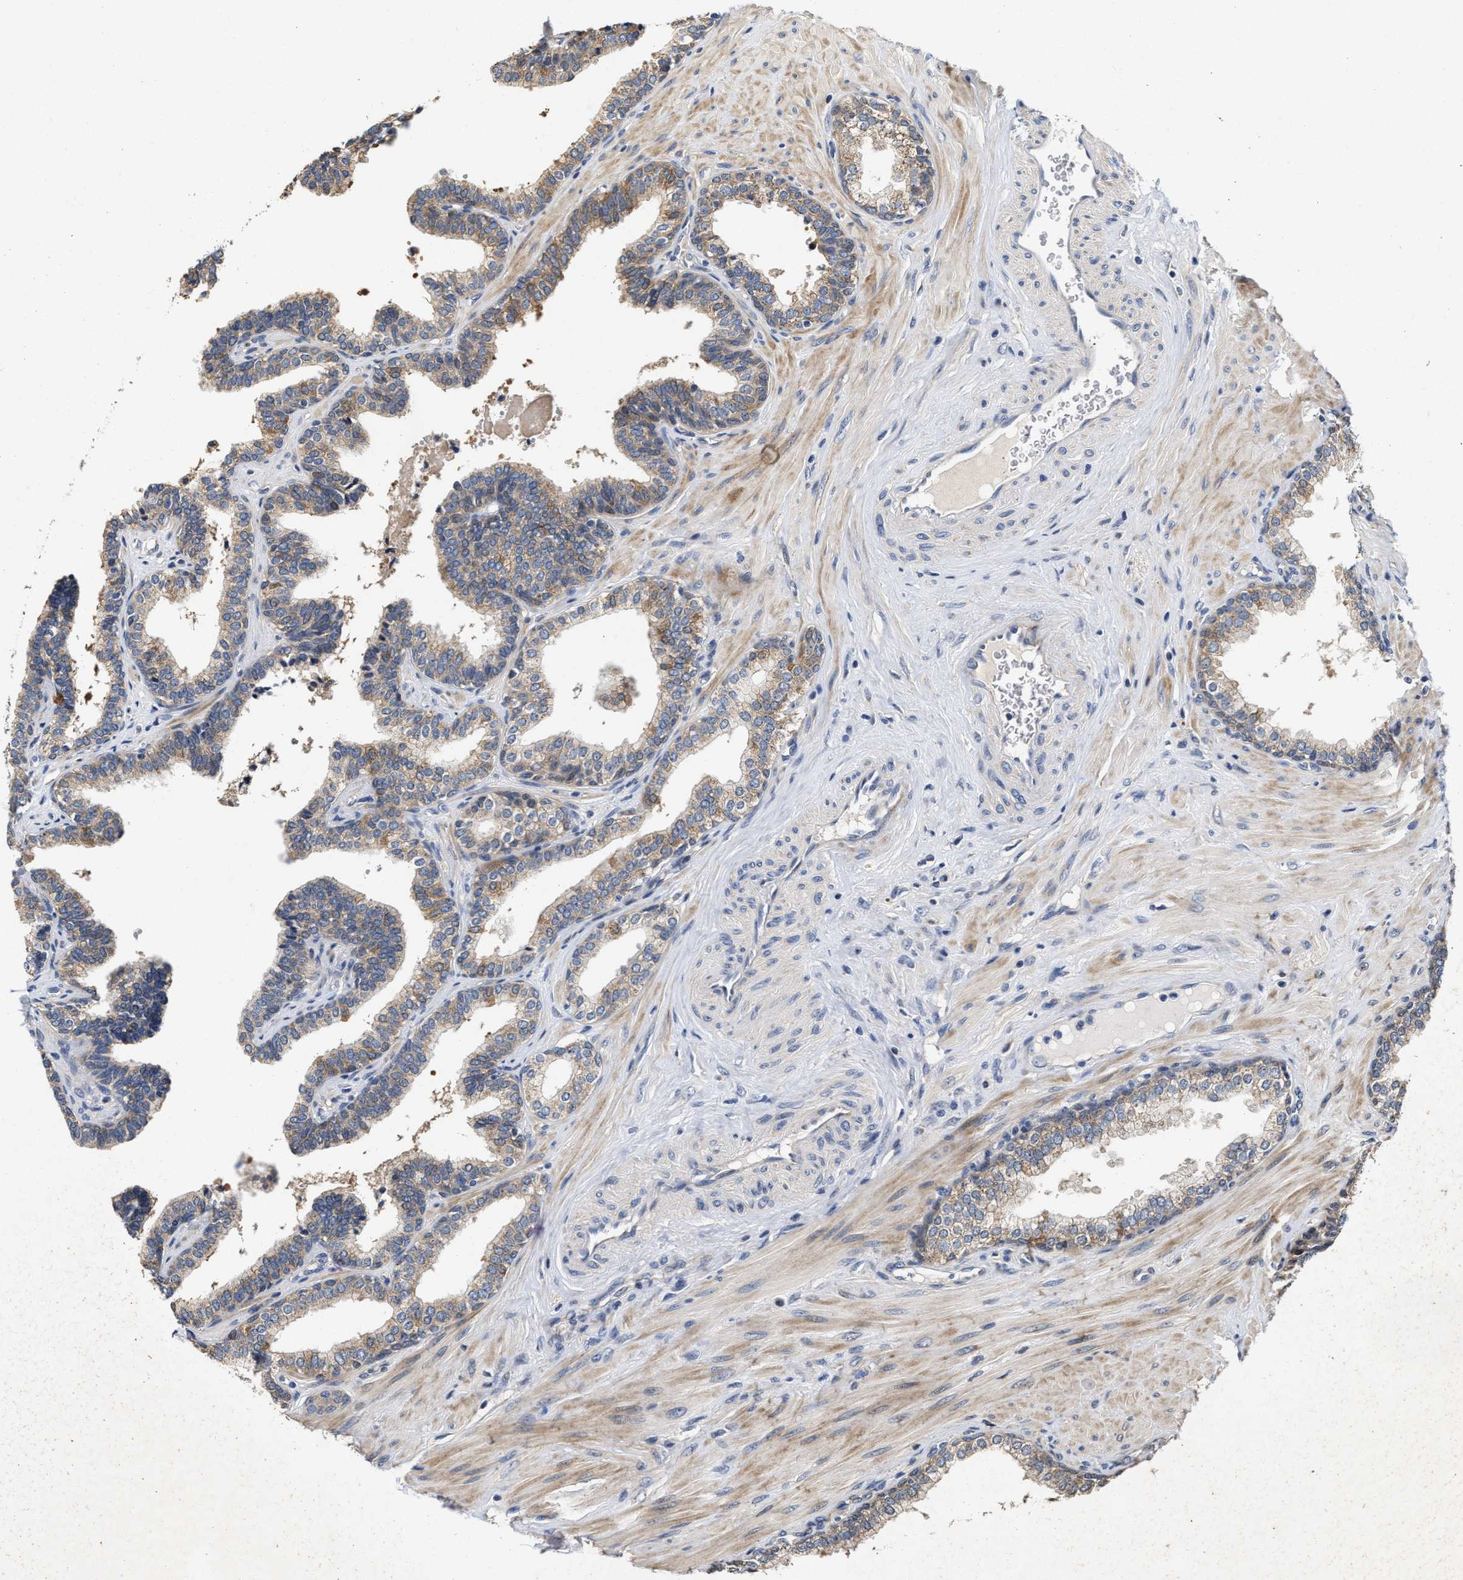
{"staining": {"intensity": "weak", "quantity": ">75%", "location": "cytoplasmic/membranous"}, "tissue": "prostate cancer", "cell_type": "Tumor cells", "image_type": "cancer", "snomed": [{"axis": "morphology", "description": "Adenocarcinoma, High grade"}, {"axis": "topography", "description": "Prostate"}], "caption": "Protein staining reveals weak cytoplasmic/membranous positivity in approximately >75% of tumor cells in high-grade adenocarcinoma (prostate).", "gene": "SCYL2", "patient": {"sex": "male", "age": 52}}